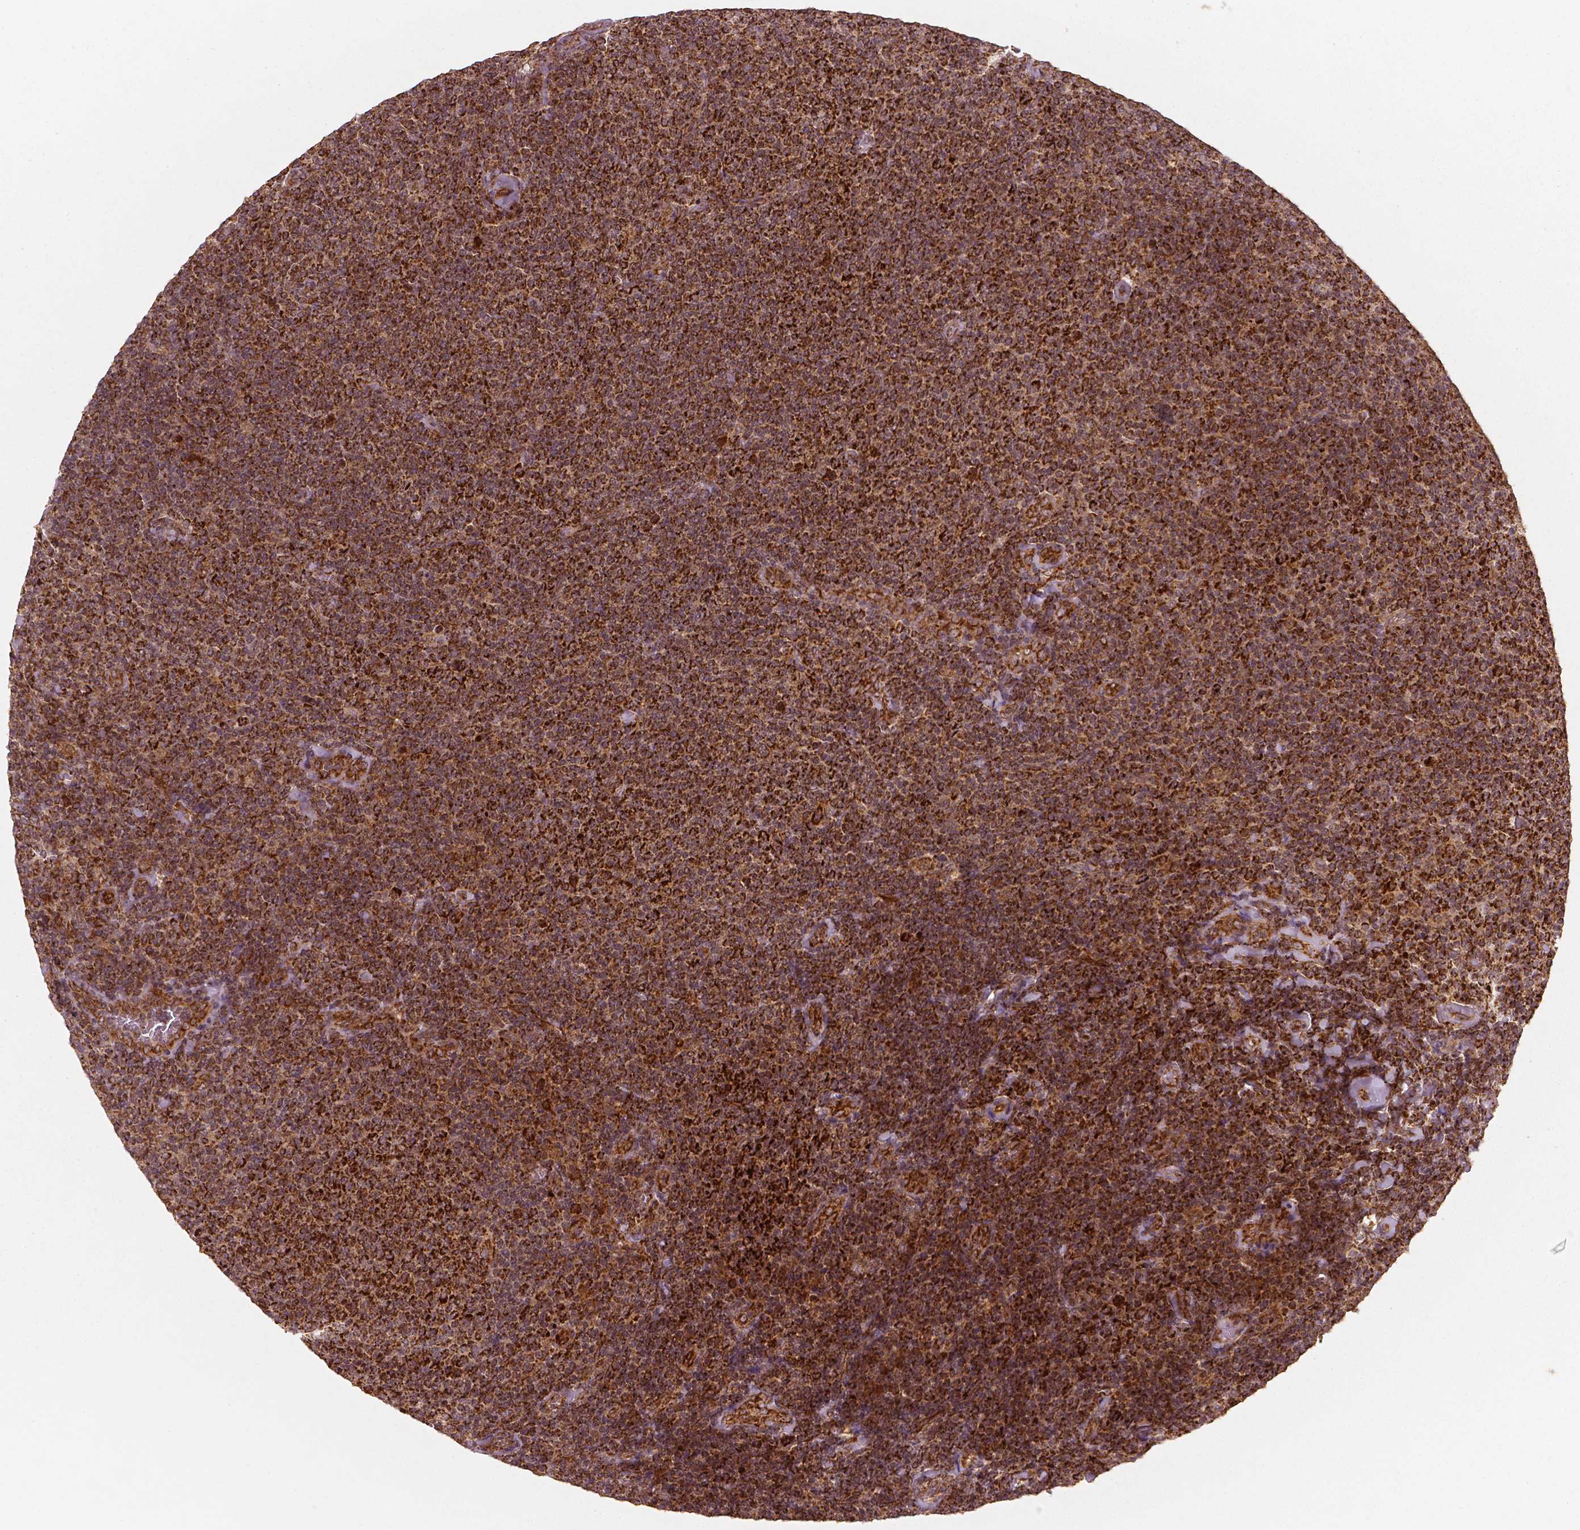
{"staining": {"intensity": "strong", "quantity": ">75%", "location": "cytoplasmic/membranous"}, "tissue": "lymphoma", "cell_type": "Tumor cells", "image_type": "cancer", "snomed": [{"axis": "morphology", "description": "Malignant lymphoma, non-Hodgkin's type, Low grade"}, {"axis": "topography", "description": "Lymph node"}], "caption": "An immunohistochemistry (IHC) photomicrograph of tumor tissue is shown. Protein staining in brown highlights strong cytoplasmic/membranous positivity in lymphoma within tumor cells.", "gene": "PGAM5", "patient": {"sex": "male", "age": 52}}